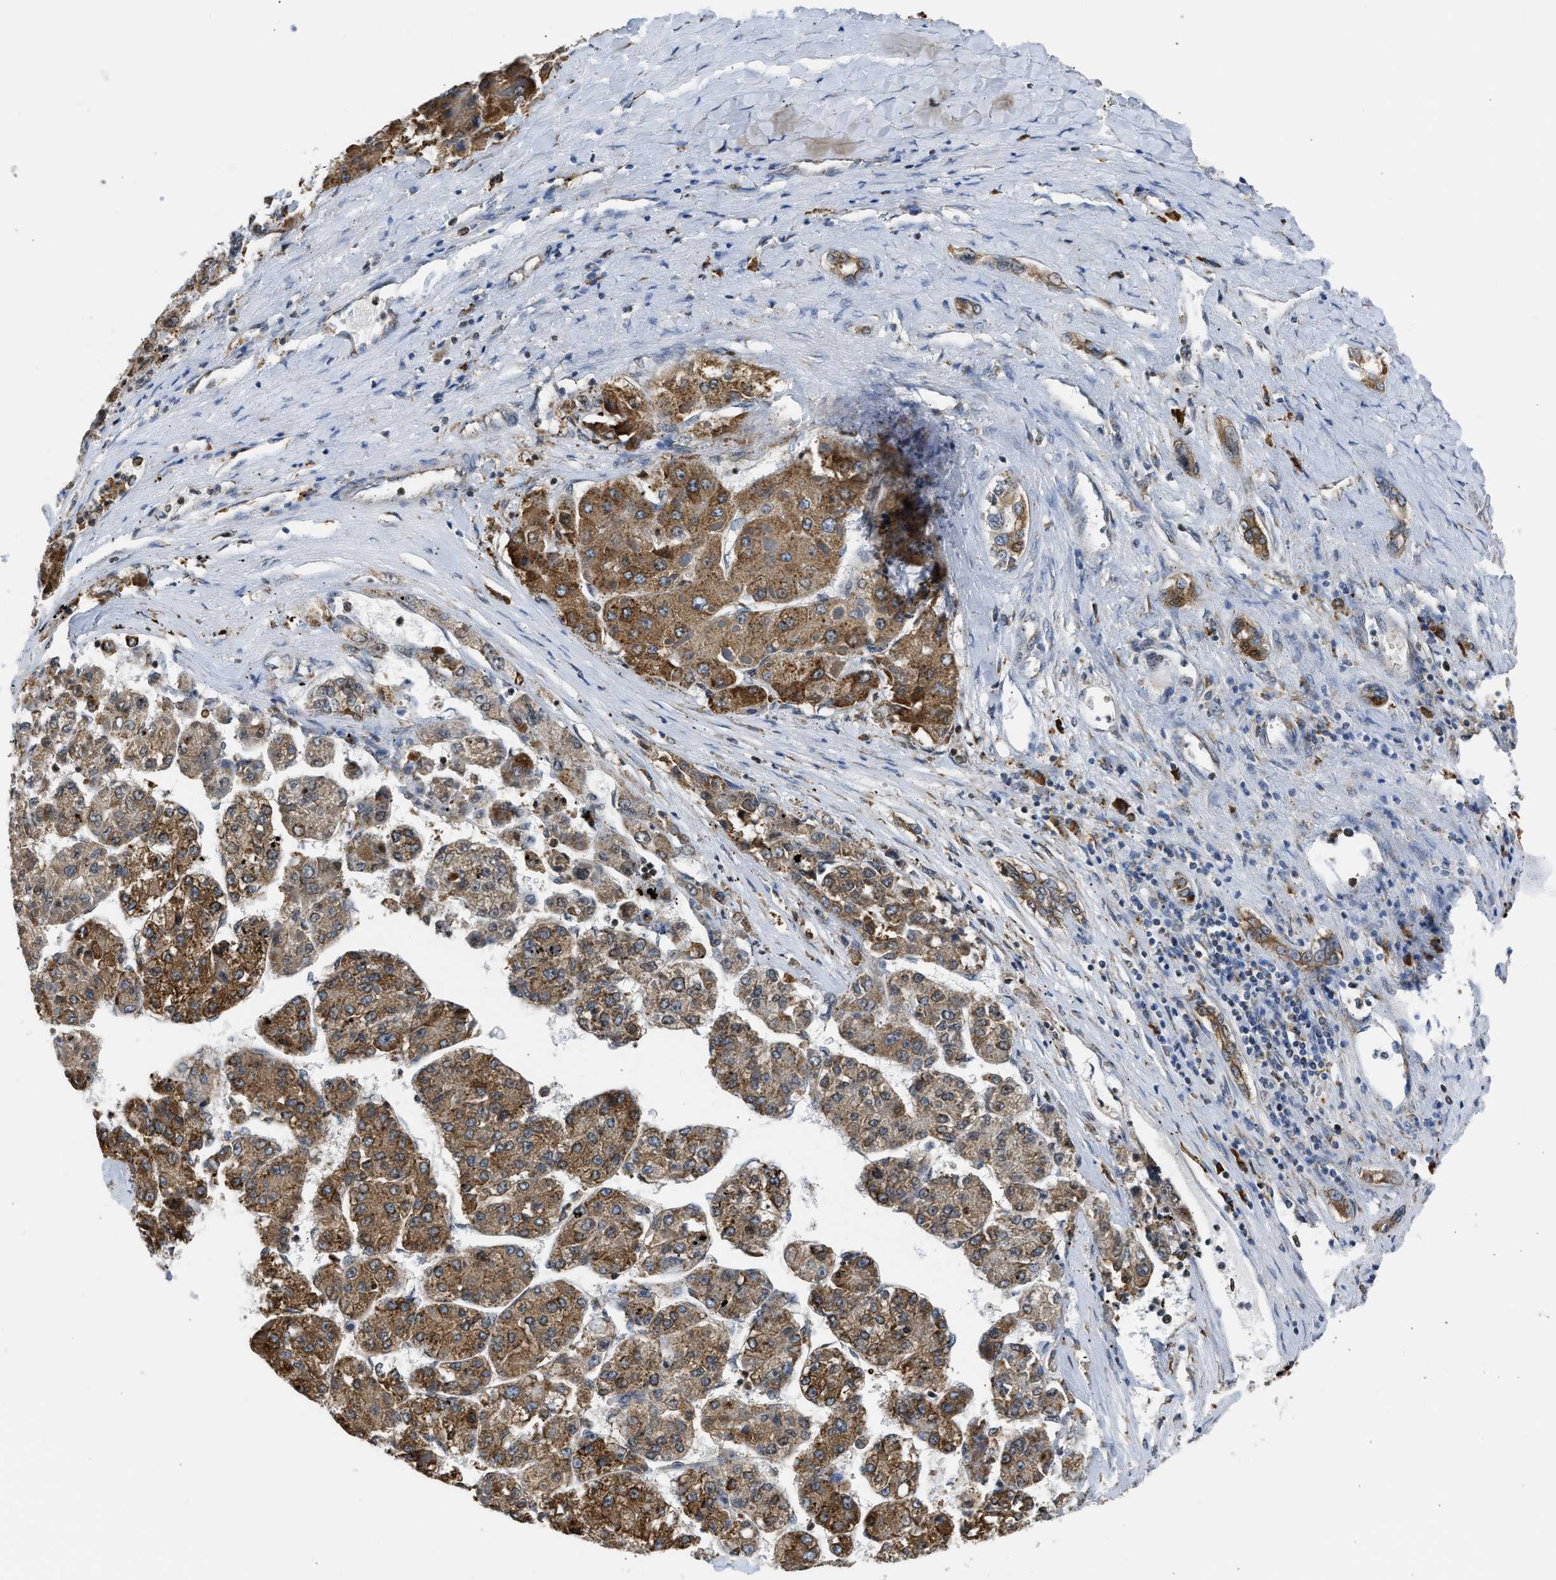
{"staining": {"intensity": "moderate", "quantity": ">75%", "location": "cytoplasmic/membranous"}, "tissue": "liver cancer", "cell_type": "Tumor cells", "image_type": "cancer", "snomed": [{"axis": "morphology", "description": "Carcinoma, Hepatocellular, NOS"}, {"axis": "topography", "description": "Liver"}], "caption": "A brown stain highlights moderate cytoplasmic/membranous staining of a protein in human liver cancer (hepatocellular carcinoma) tumor cells.", "gene": "CYCS", "patient": {"sex": "female", "age": 73}}